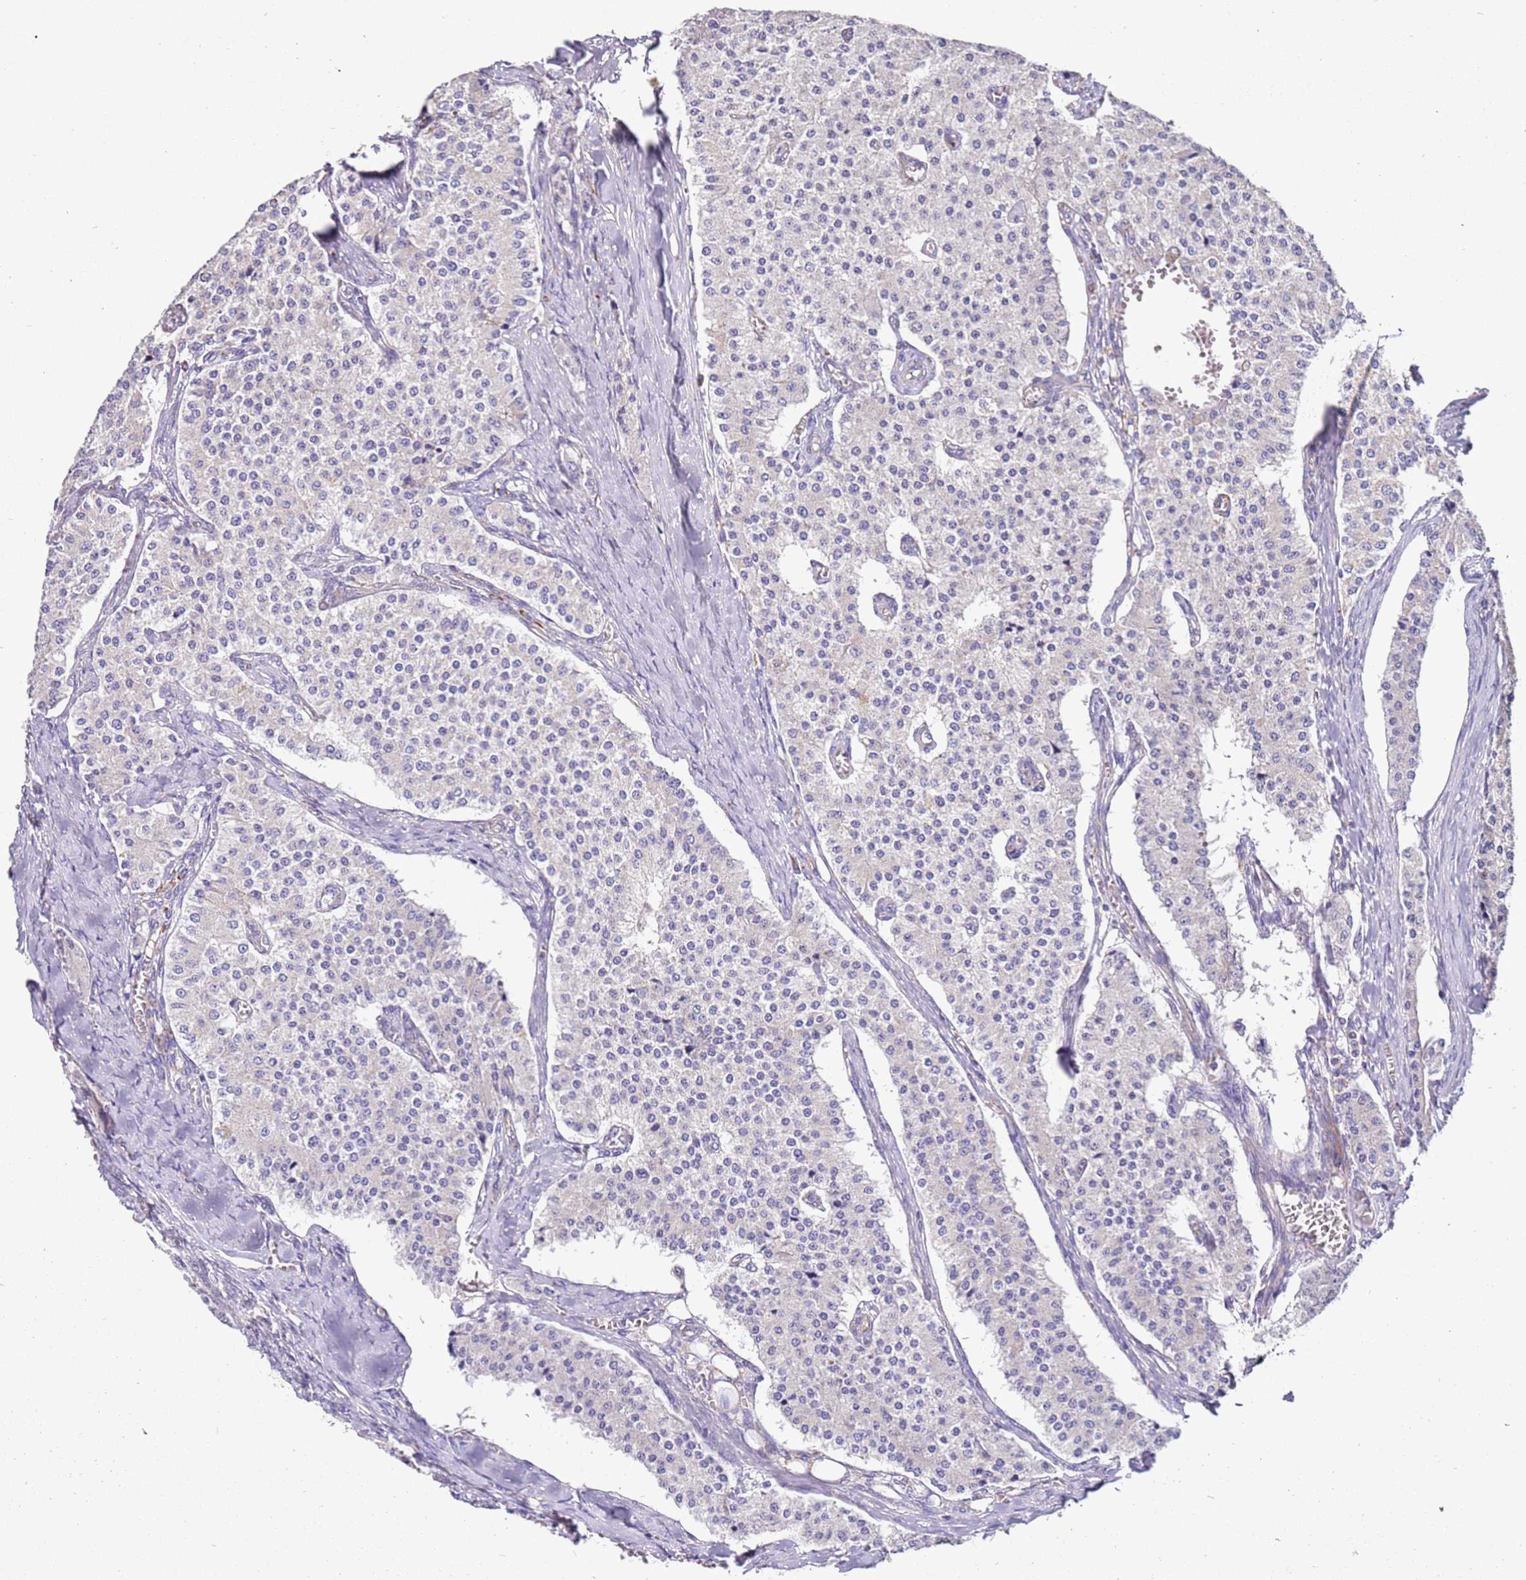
{"staining": {"intensity": "negative", "quantity": "none", "location": "none"}, "tissue": "carcinoid", "cell_type": "Tumor cells", "image_type": "cancer", "snomed": [{"axis": "morphology", "description": "Carcinoid, malignant, NOS"}, {"axis": "topography", "description": "Colon"}], "caption": "DAB (3,3'-diaminobenzidine) immunohistochemical staining of human carcinoid demonstrates no significant staining in tumor cells.", "gene": "MRPL20", "patient": {"sex": "female", "age": 52}}